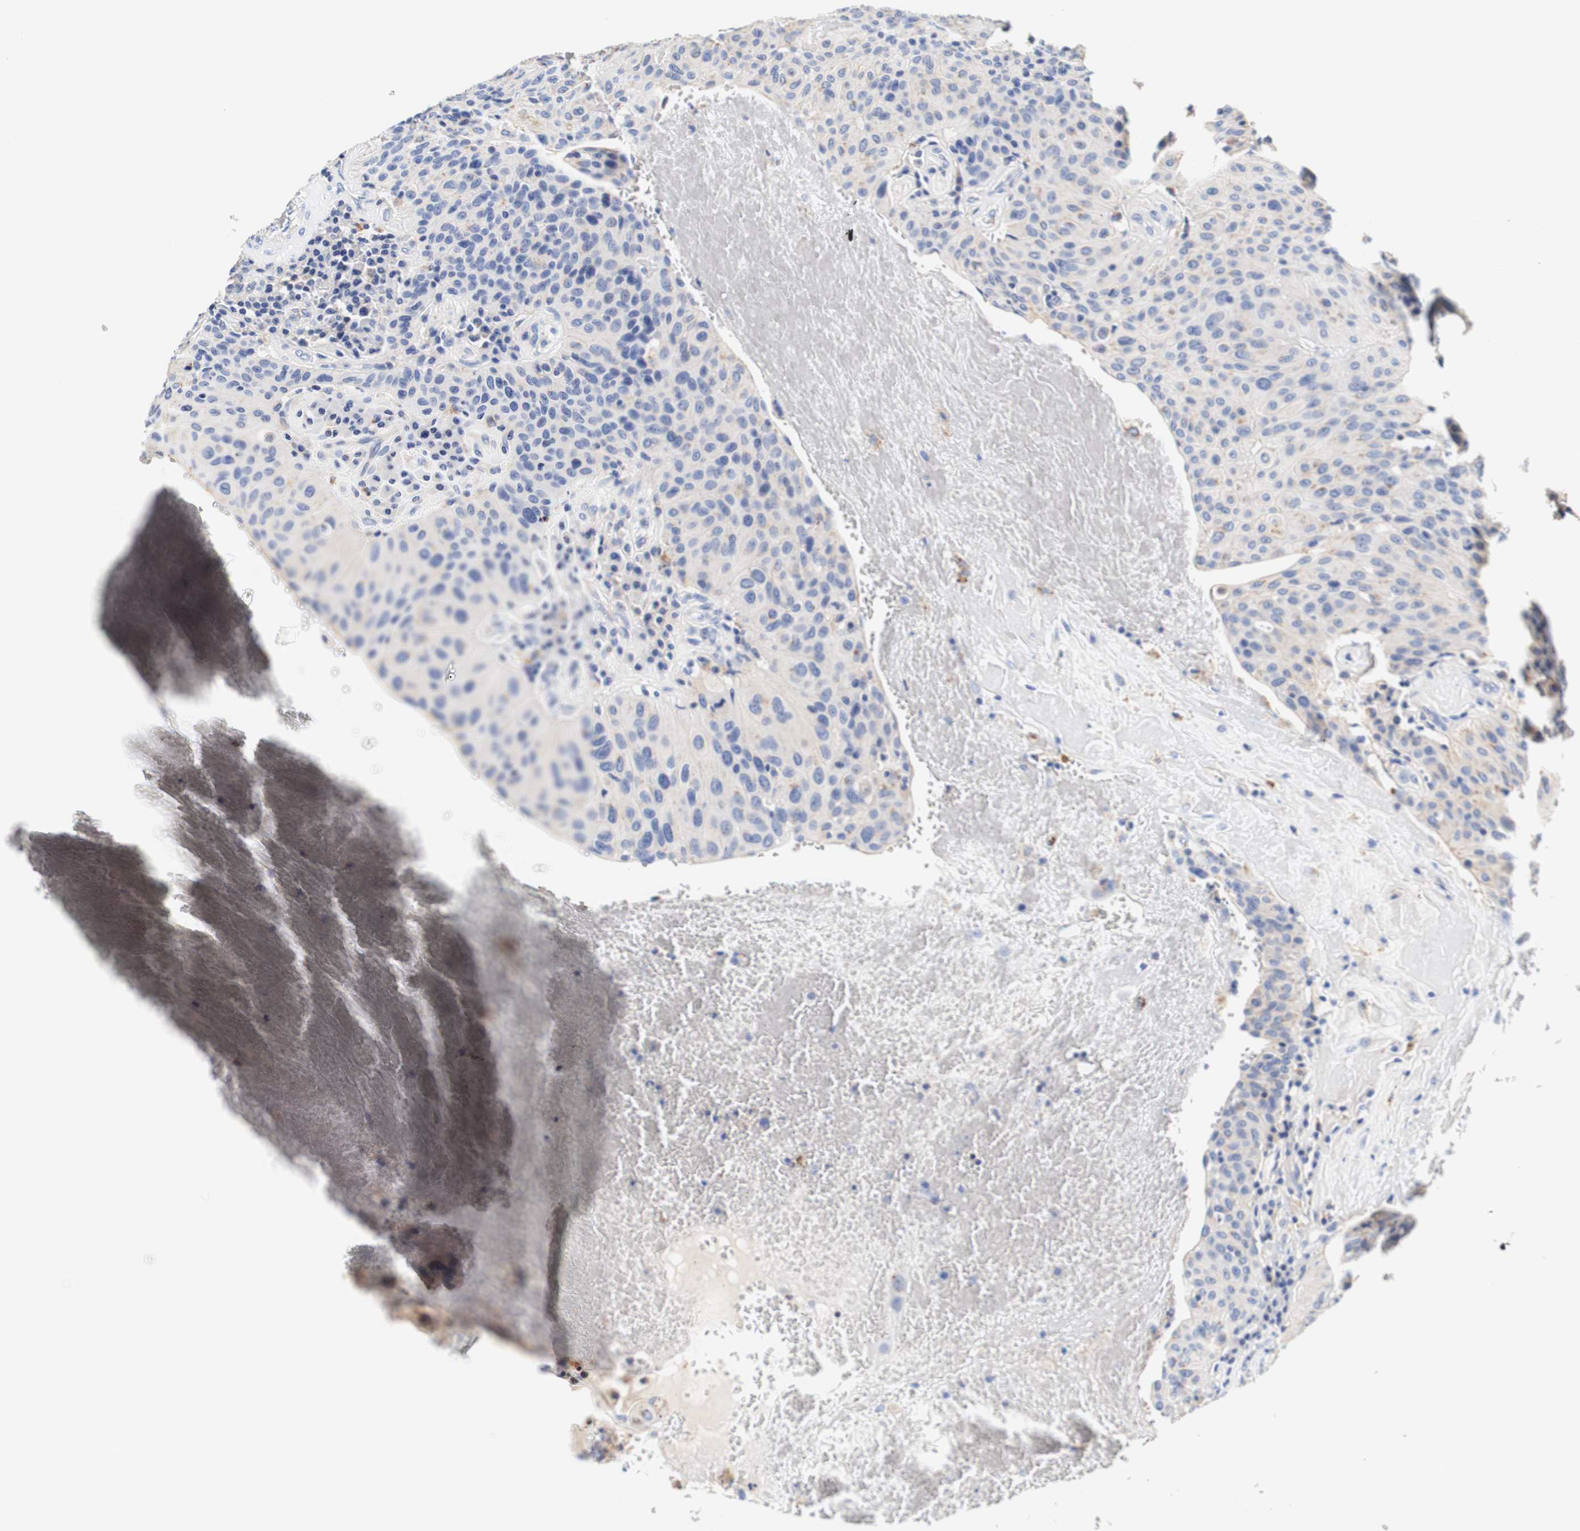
{"staining": {"intensity": "negative", "quantity": "none", "location": "none"}, "tissue": "urothelial cancer", "cell_type": "Tumor cells", "image_type": "cancer", "snomed": [{"axis": "morphology", "description": "Urothelial carcinoma, High grade"}, {"axis": "topography", "description": "Urinary bladder"}], "caption": "High power microscopy histopathology image of an immunohistochemistry histopathology image of urothelial cancer, revealing no significant positivity in tumor cells.", "gene": "CAMK4", "patient": {"sex": "male", "age": 66}}